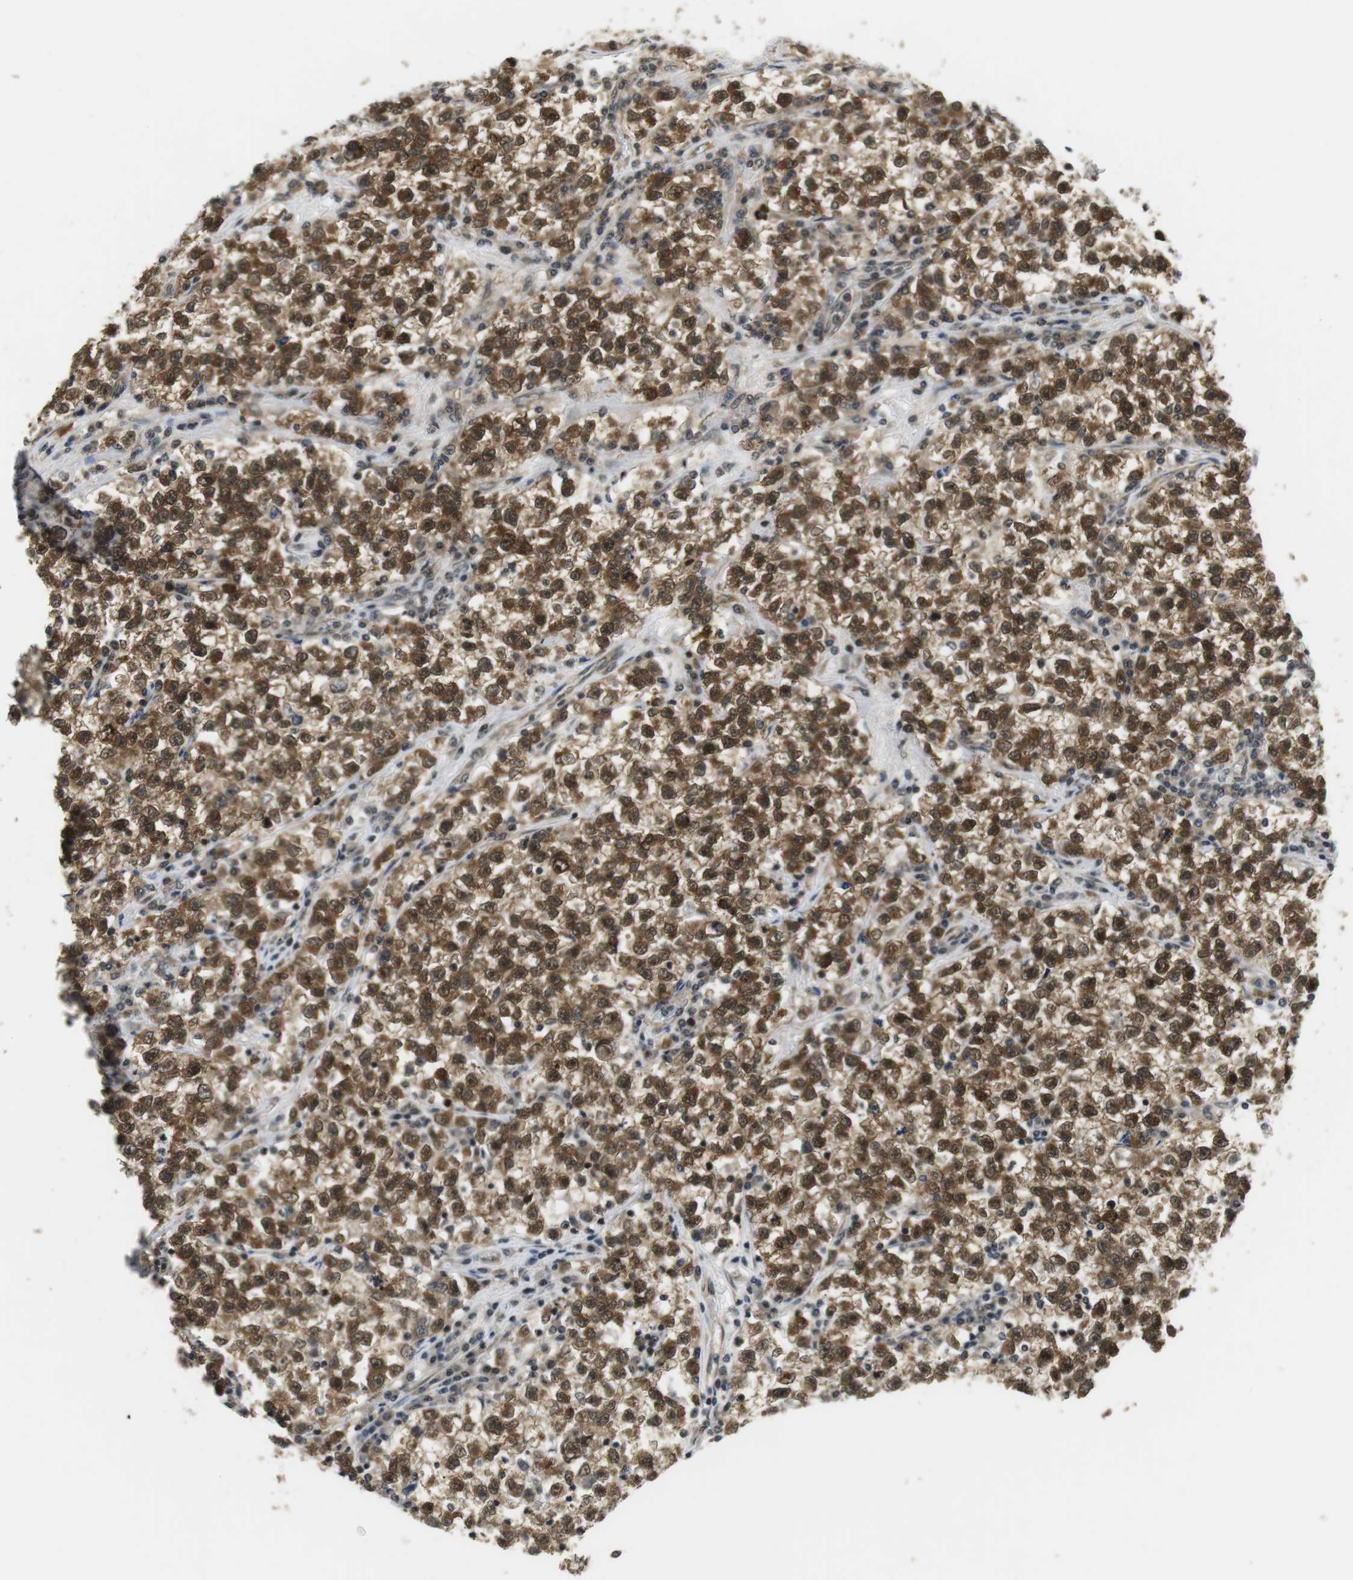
{"staining": {"intensity": "strong", "quantity": ">75%", "location": "cytoplasmic/membranous,nuclear"}, "tissue": "testis cancer", "cell_type": "Tumor cells", "image_type": "cancer", "snomed": [{"axis": "morphology", "description": "Seminoma, NOS"}, {"axis": "topography", "description": "Testis"}], "caption": "Immunohistochemistry (DAB) staining of testis seminoma demonstrates strong cytoplasmic/membranous and nuclear protein staining in about >75% of tumor cells. The protein is stained brown, and the nuclei are stained in blue (DAB IHC with brightfield microscopy, high magnification).", "gene": "CSNK2B", "patient": {"sex": "male", "age": 22}}